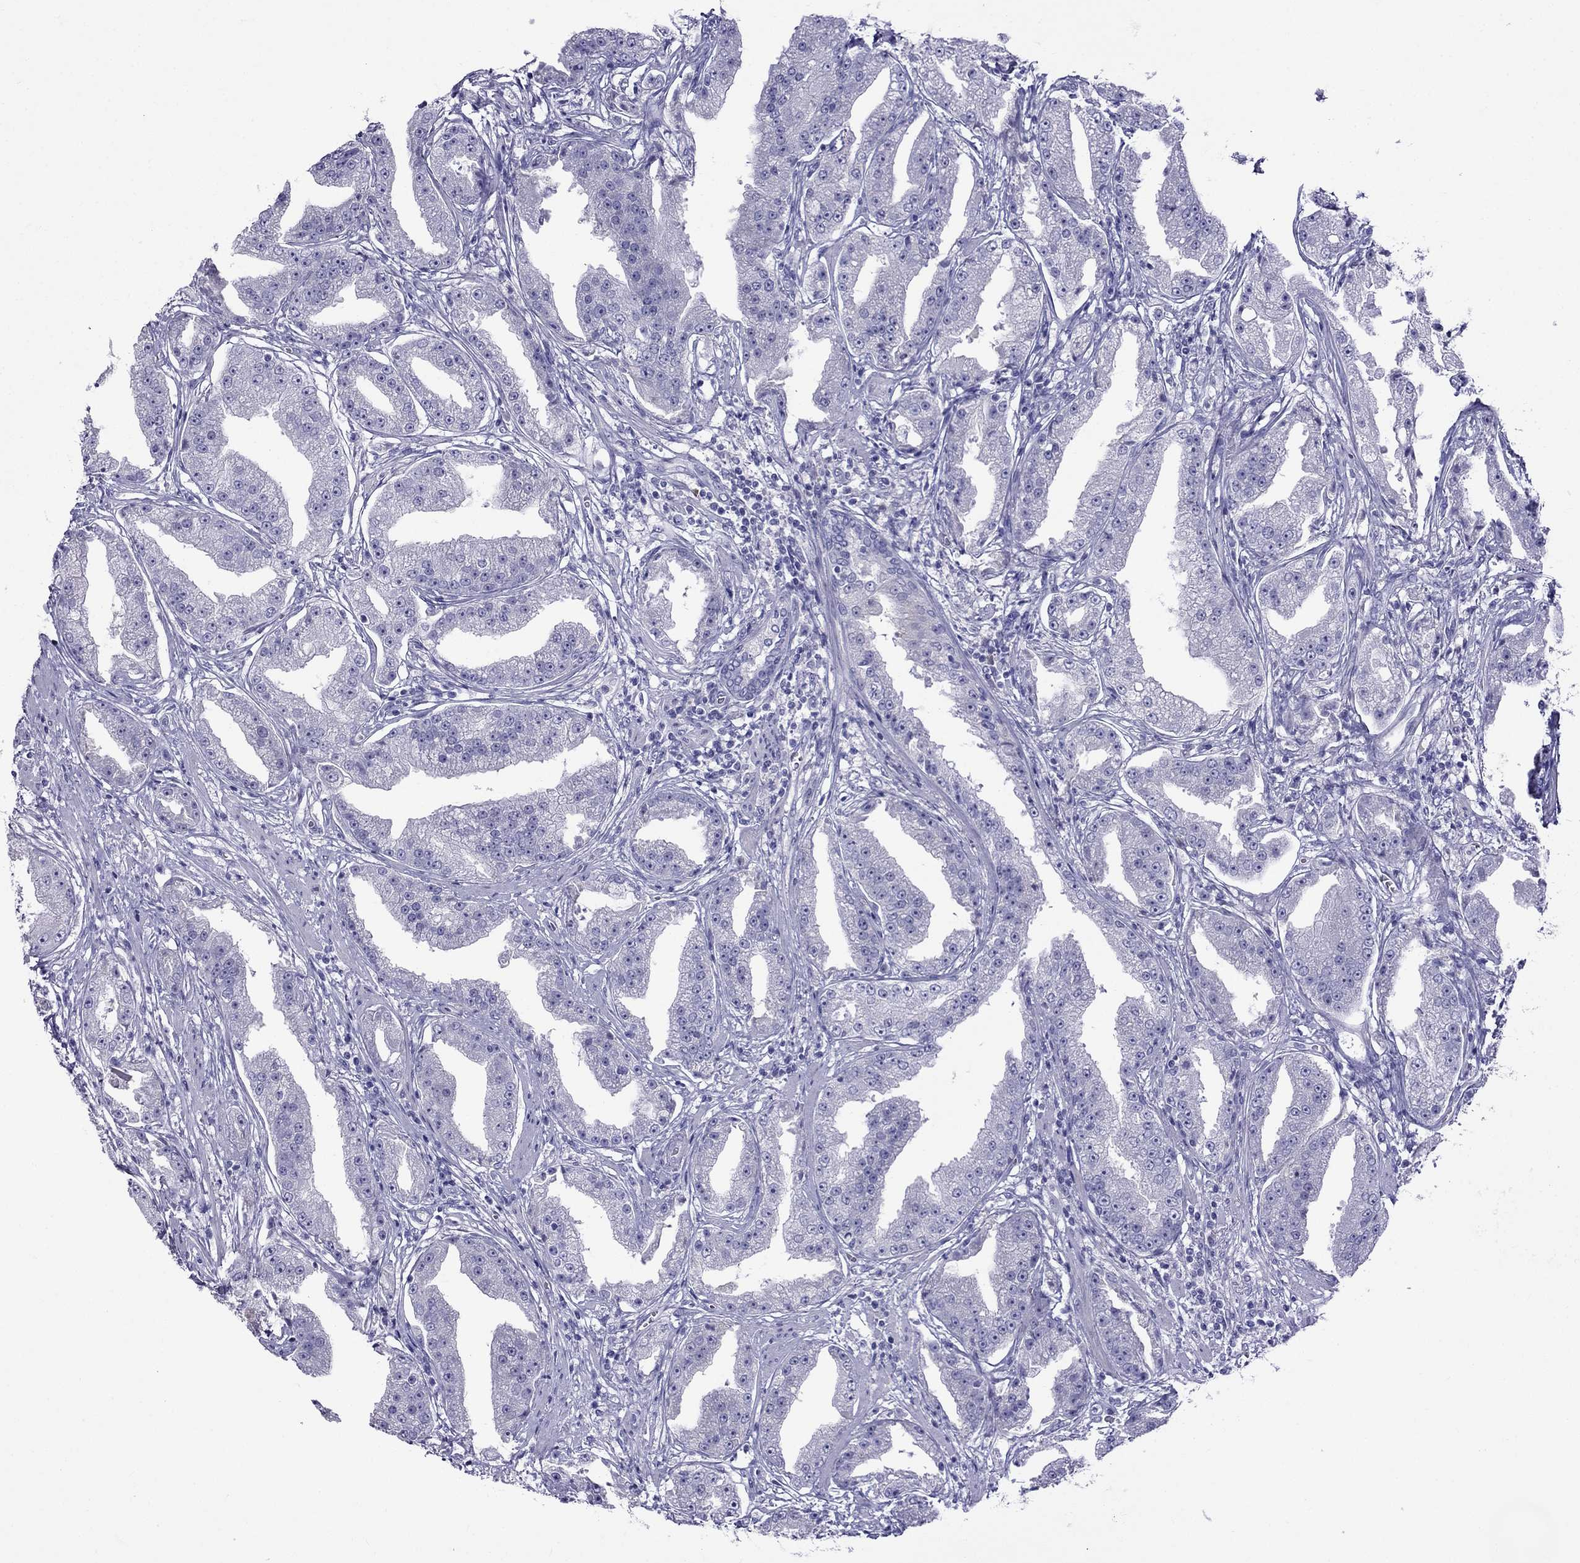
{"staining": {"intensity": "negative", "quantity": "none", "location": "none"}, "tissue": "prostate cancer", "cell_type": "Tumor cells", "image_type": "cancer", "snomed": [{"axis": "morphology", "description": "Adenocarcinoma, Low grade"}, {"axis": "topography", "description": "Prostate"}], "caption": "Immunohistochemical staining of prostate cancer (low-grade adenocarcinoma) shows no significant expression in tumor cells.", "gene": "PATE1", "patient": {"sex": "male", "age": 62}}